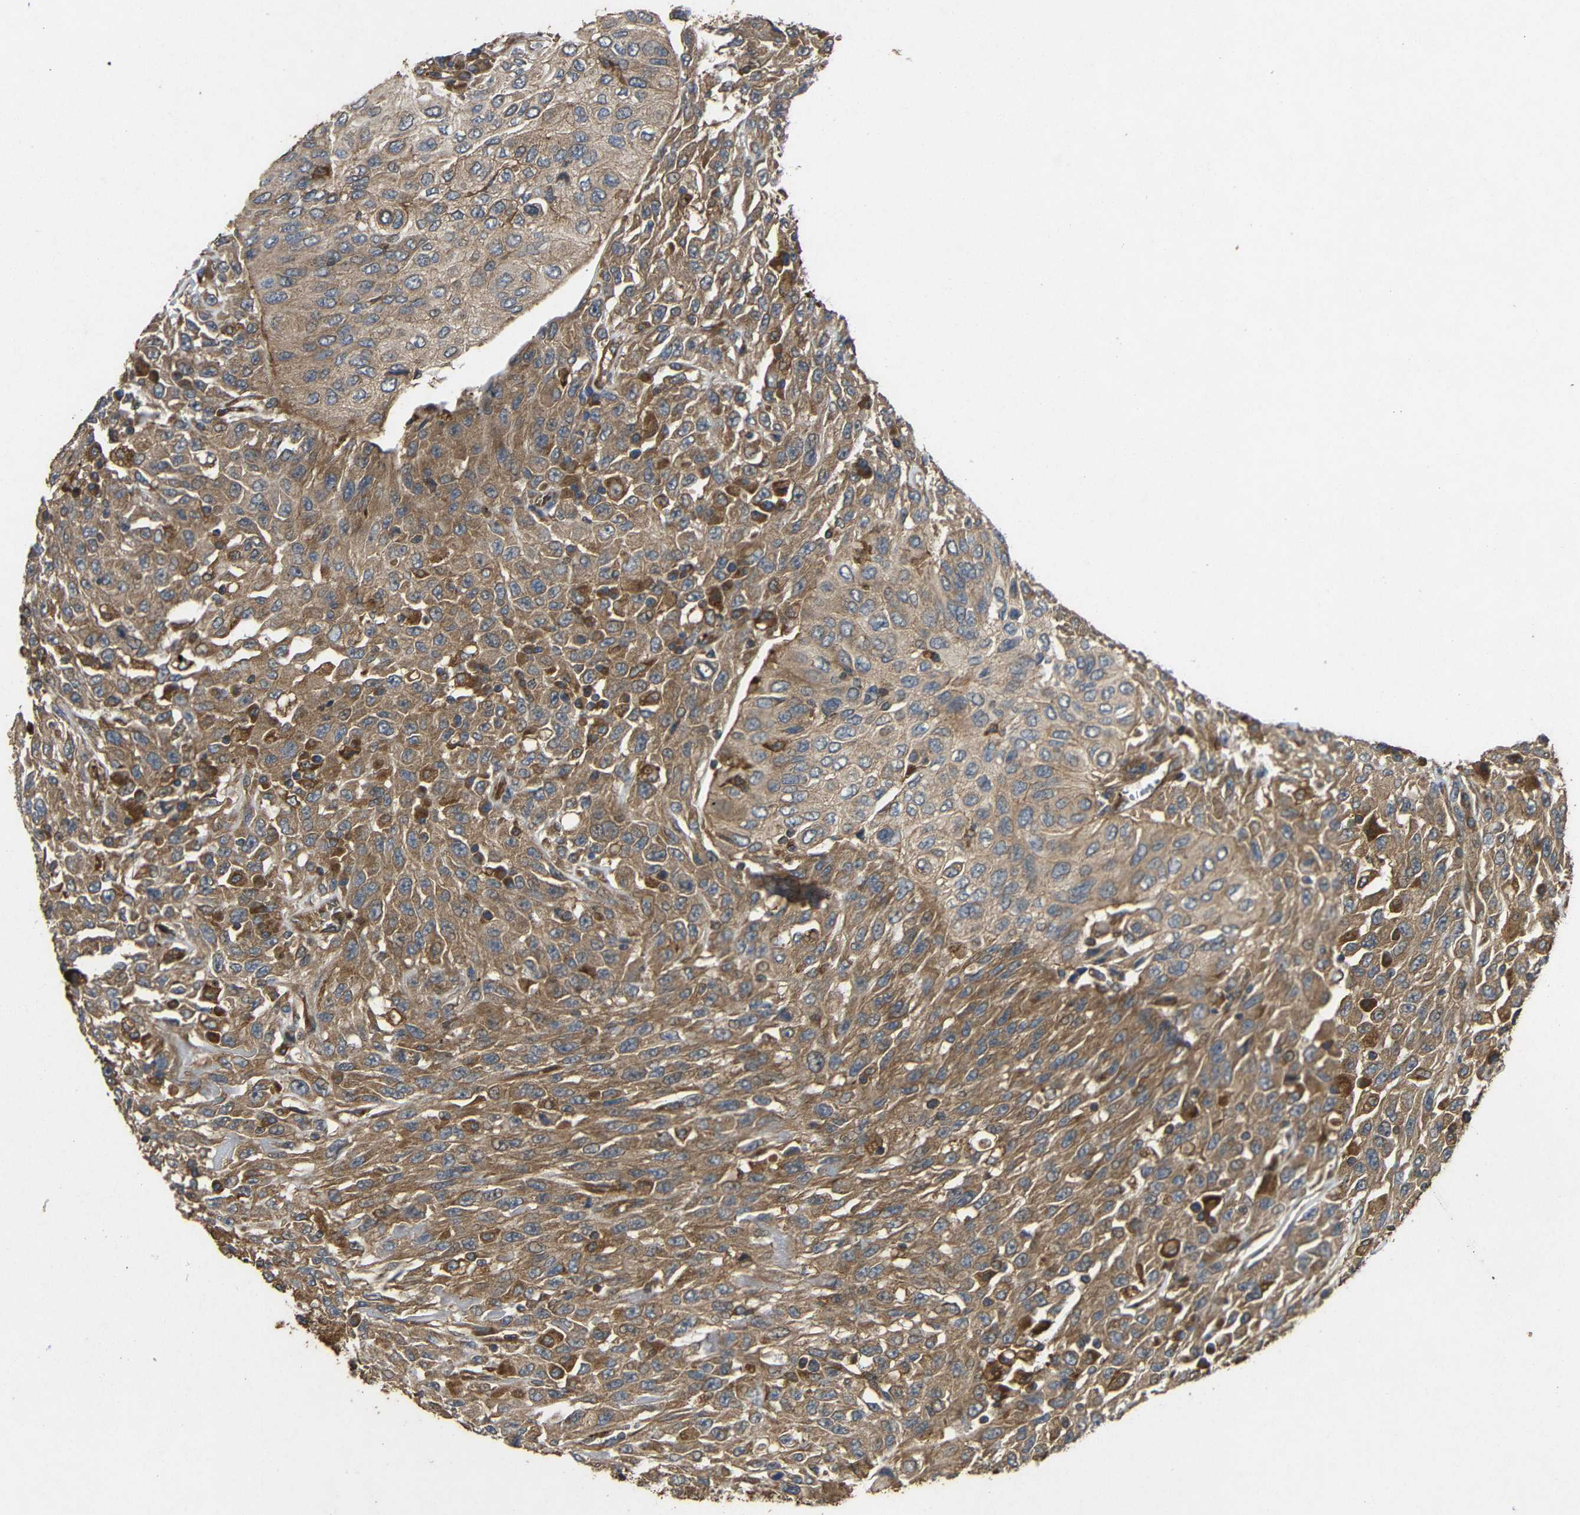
{"staining": {"intensity": "moderate", "quantity": ">75%", "location": "cytoplasmic/membranous"}, "tissue": "urothelial cancer", "cell_type": "Tumor cells", "image_type": "cancer", "snomed": [{"axis": "morphology", "description": "Urothelial carcinoma, High grade"}, {"axis": "topography", "description": "Urinary bladder"}], "caption": "Immunohistochemistry (IHC) histopathology image of human high-grade urothelial carcinoma stained for a protein (brown), which shows medium levels of moderate cytoplasmic/membranous positivity in approximately >75% of tumor cells.", "gene": "EIF2S1", "patient": {"sex": "male", "age": 66}}